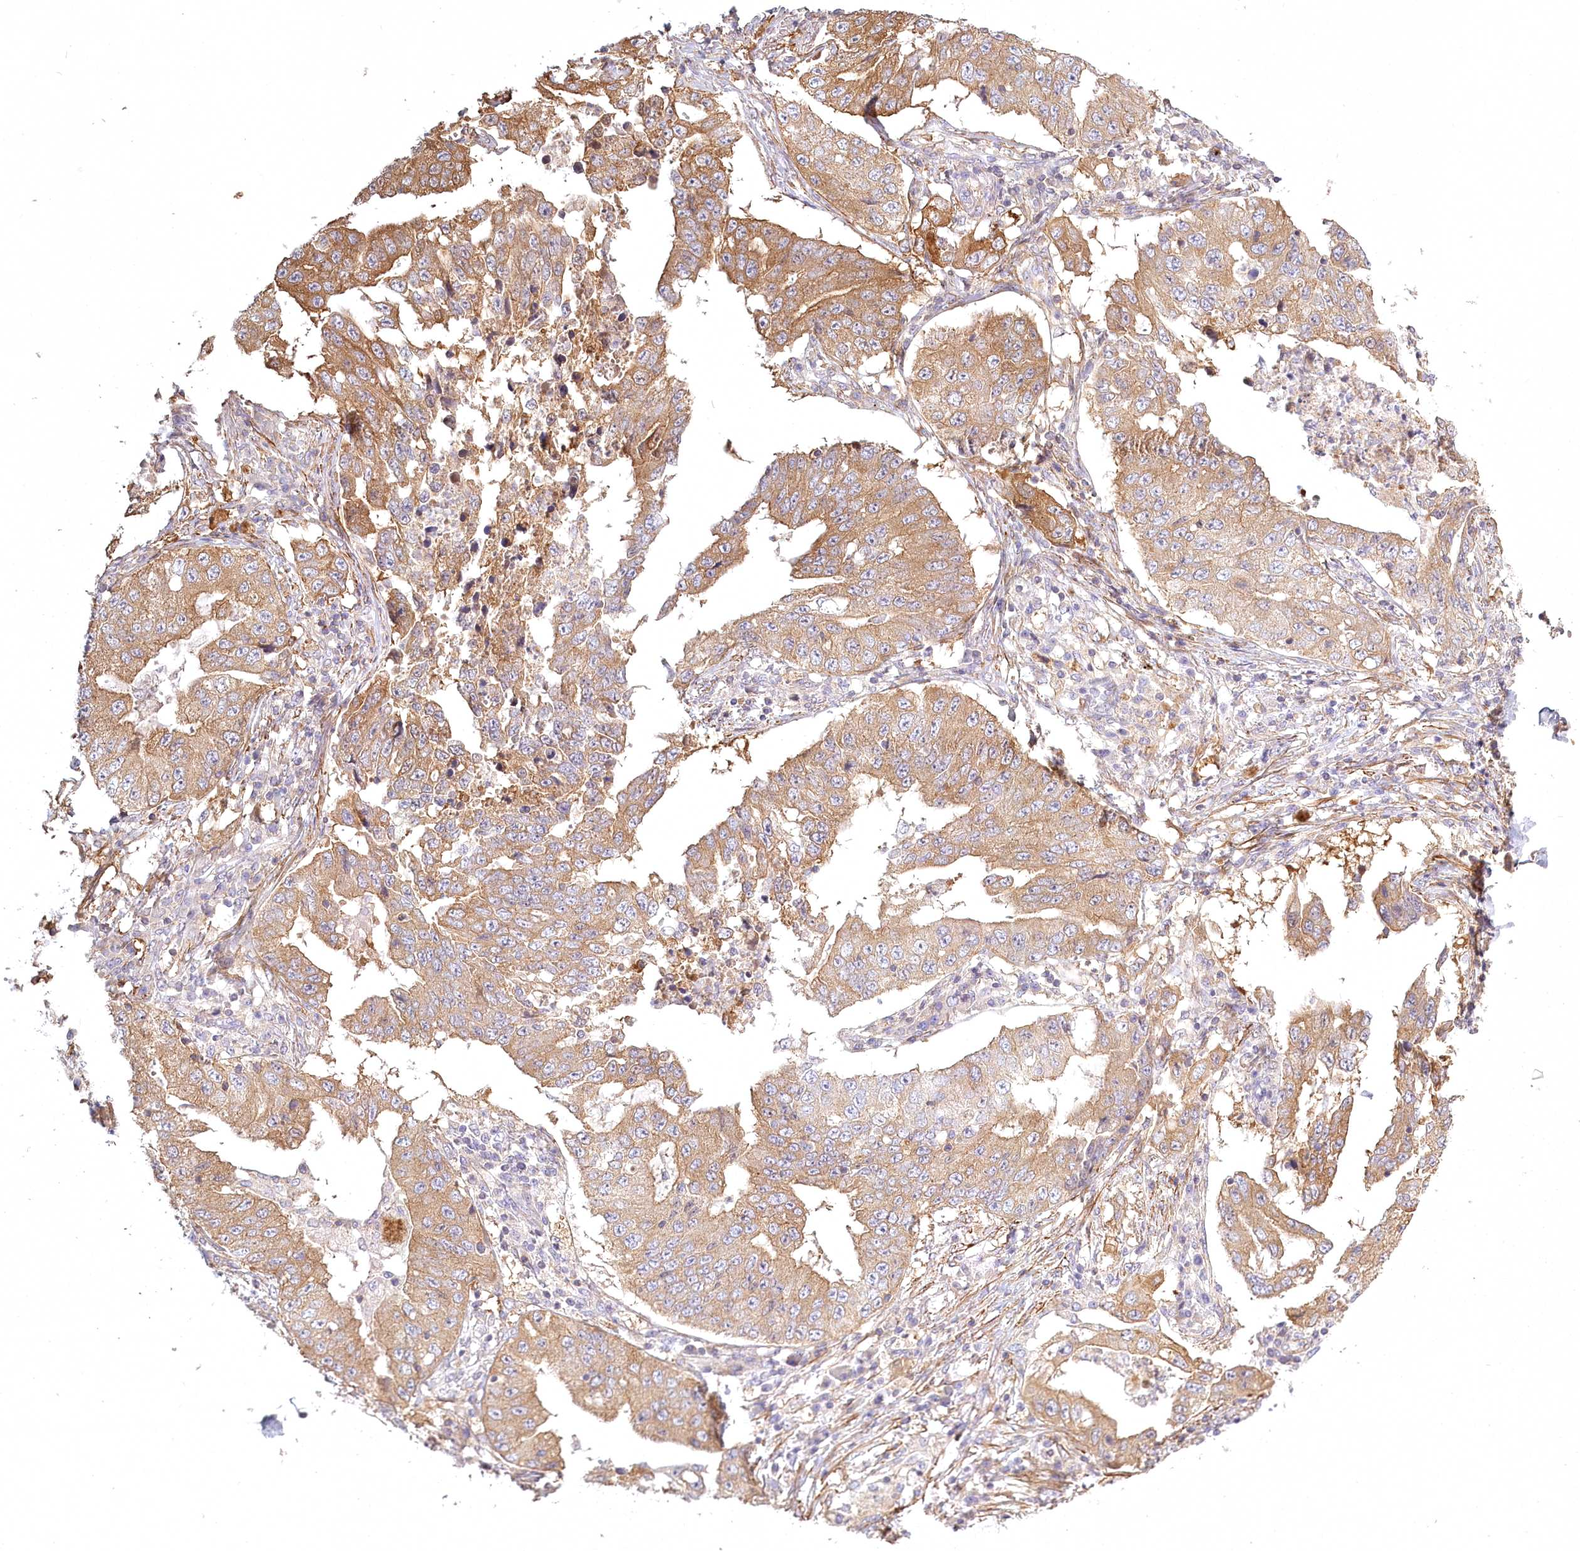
{"staining": {"intensity": "moderate", "quantity": ">75%", "location": "cytoplasmic/membranous"}, "tissue": "lung cancer", "cell_type": "Tumor cells", "image_type": "cancer", "snomed": [{"axis": "morphology", "description": "Adenocarcinoma, NOS"}, {"axis": "topography", "description": "Lung"}], "caption": "Immunohistochemical staining of lung cancer (adenocarcinoma) shows medium levels of moderate cytoplasmic/membranous expression in about >75% of tumor cells.", "gene": "INPP4B", "patient": {"sex": "female", "age": 51}}